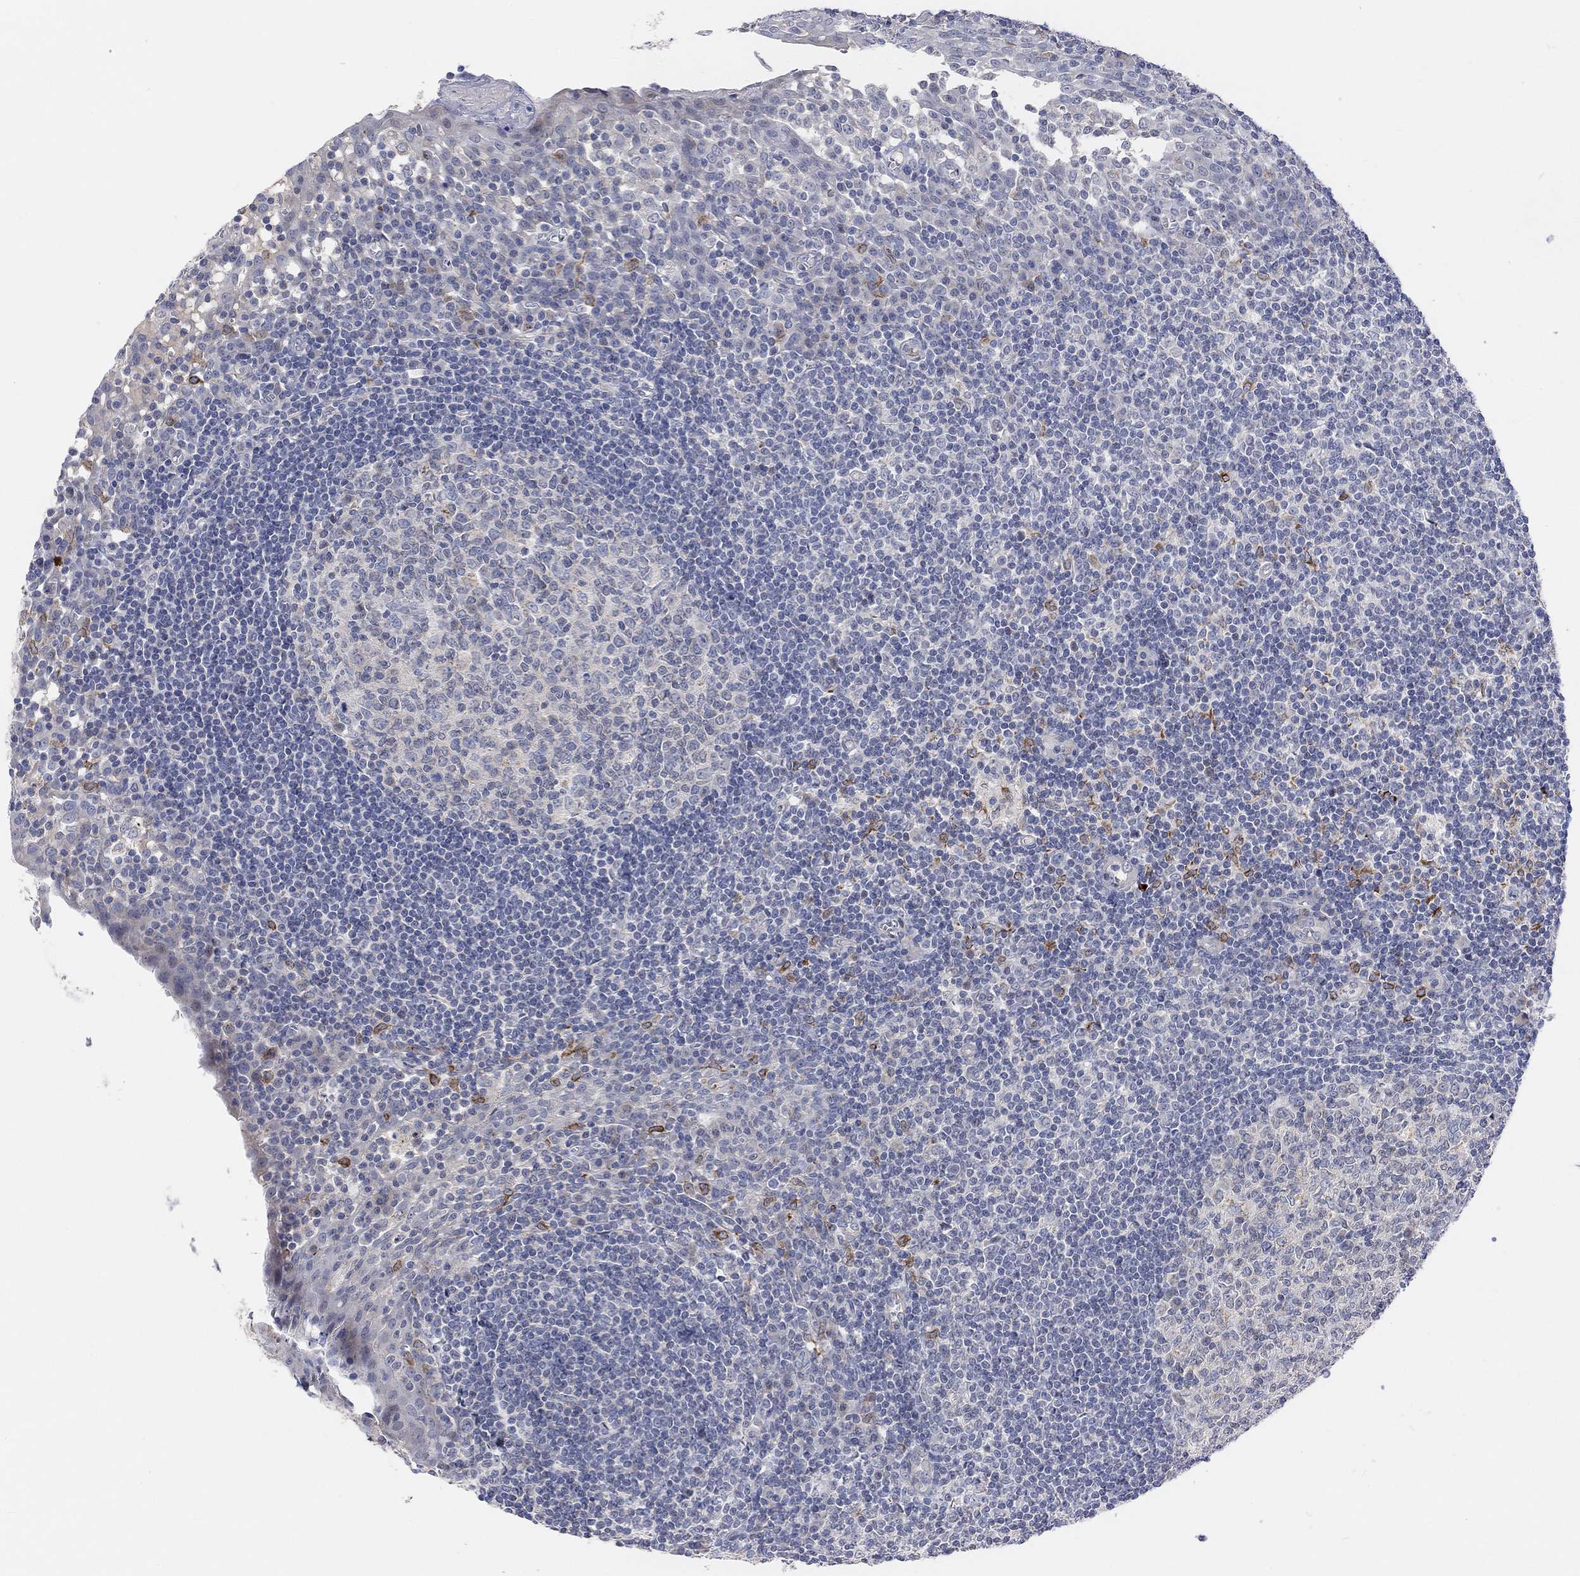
{"staining": {"intensity": "negative", "quantity": "none", "location": "none"}, "tissue": "tonsil", "cell_type": "Germinal center cells", "image_type": "normal", "snomed": [{"axis": "morphology", "description": "Normal tissue, NOS"}, {"axis": "topography", "description": "Tonsil"}], "caption": "A histopathology image of human tonsil is negative for staining in germinal center cells. Nuclei are stained in blue.", "gene": "HCRTR1", "patient": {"sex": "female", "age": 13}}